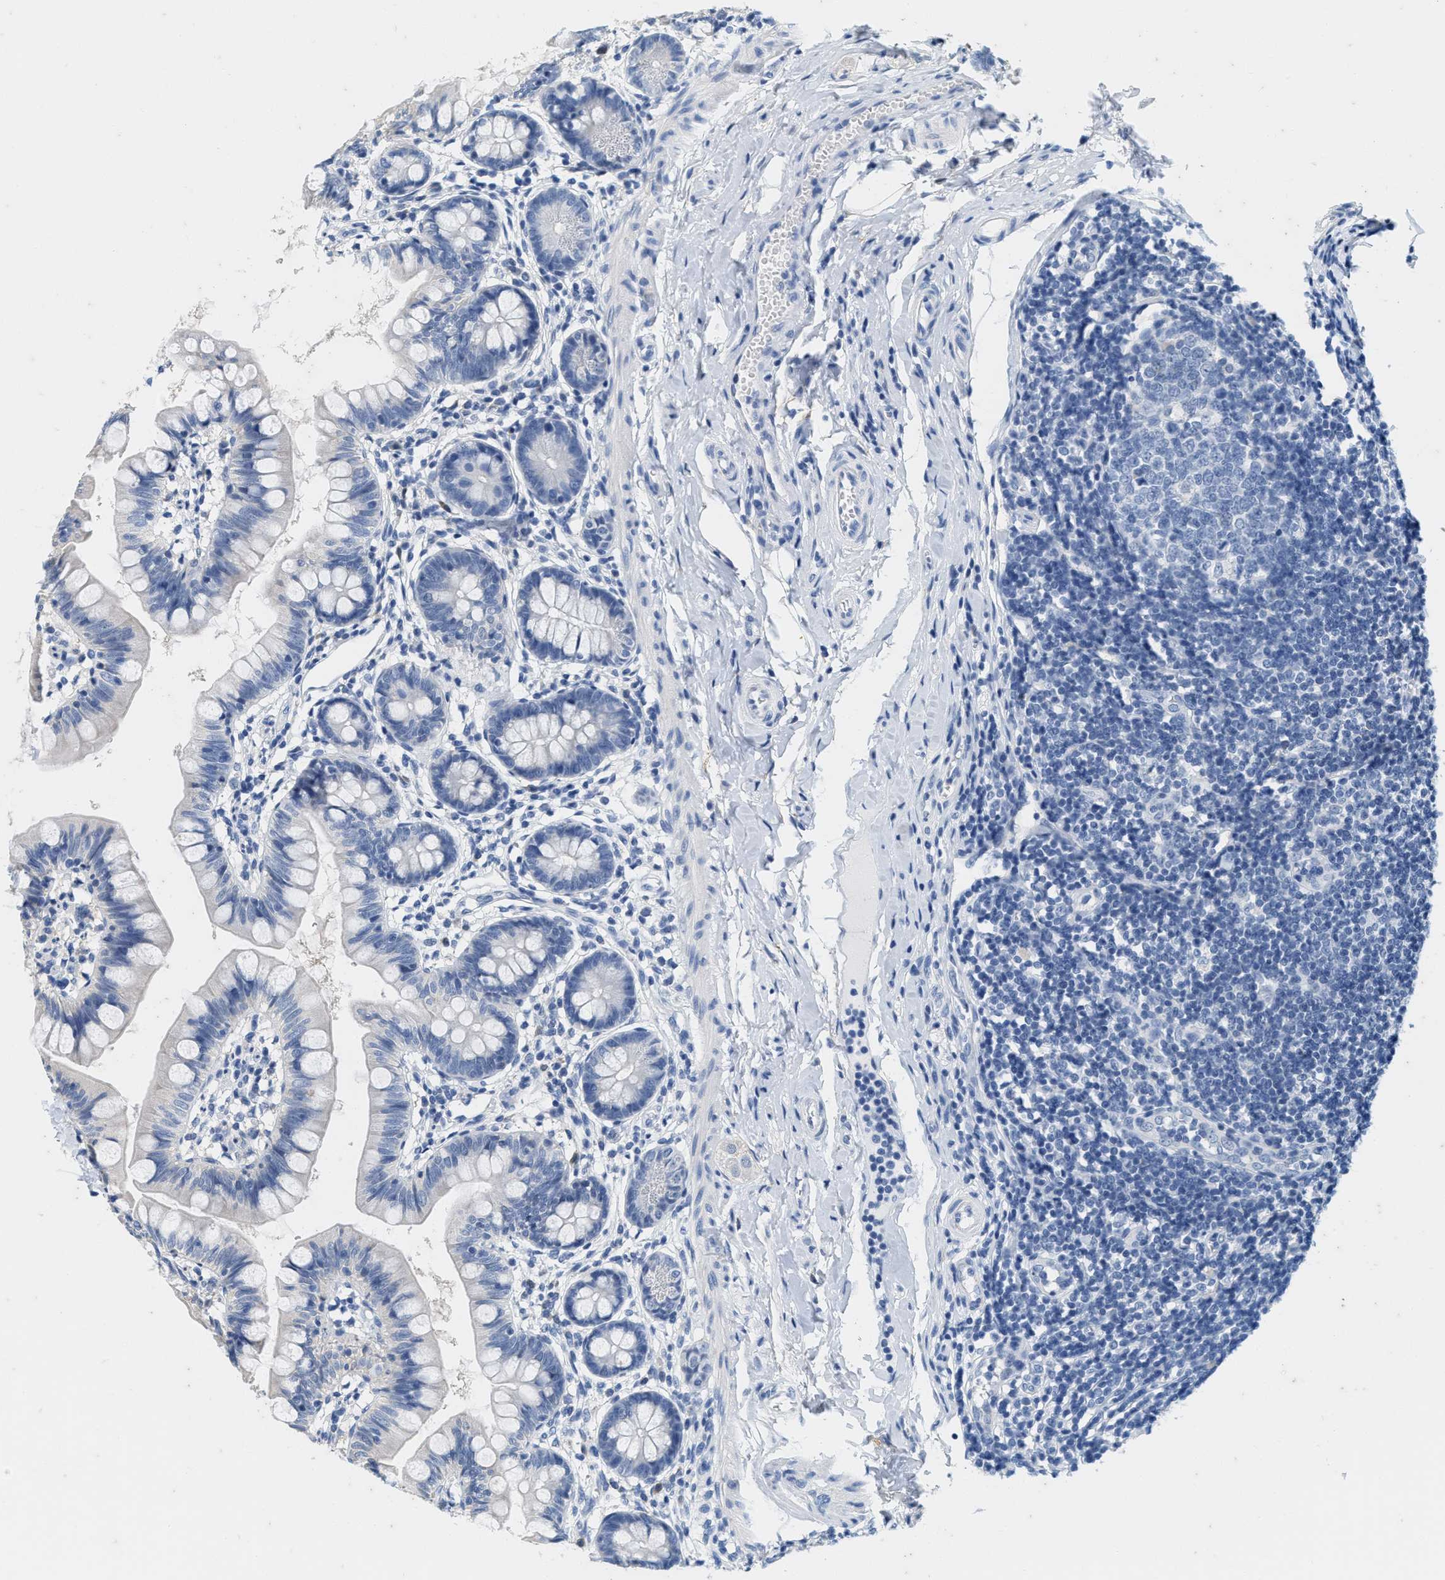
{"staining": {"intensity": "negative", "quantity": "none", "location": "none"}, "tissue": "small intestine", "cell_type": "Glandular cells", "image_type": "normal", "snomed": [{"axis": "morphology", "description": "Normal tissue, NOS"}, {"axis": "topography", "description": "Small intestine"}], "caption": "This is a micrograph of IHC staining of unremarkable small intestine, which shows no staining in glandular cells. The staining was performed using DAB (3,3'-diaminobenzidine) to visualize the protein expression in brown, while the nuclei were stained in blue with hematoxylin (Magnification: 20x).", "gene": "ABCB11", "patient": {"sex": "male", "age": 7}}